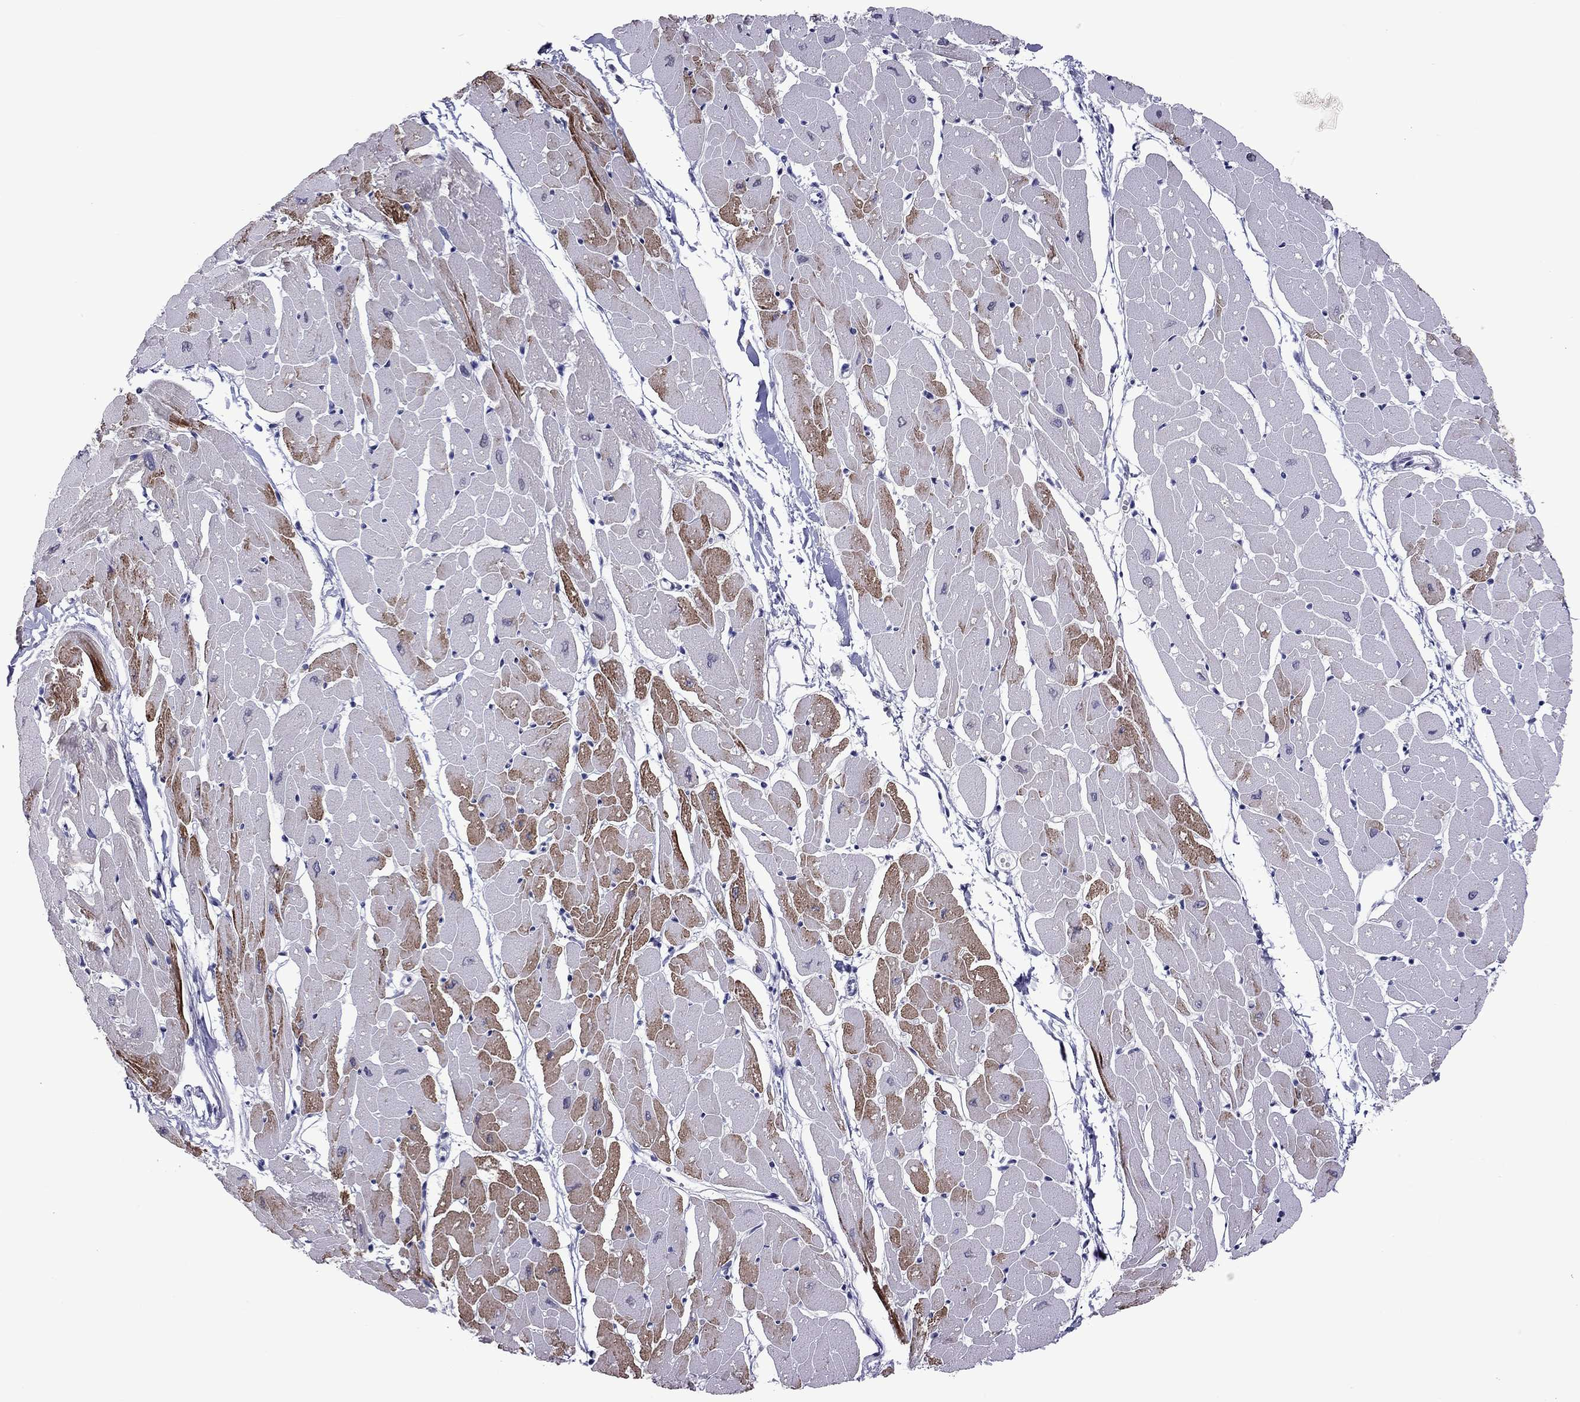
{"staining": {"intensity": "strong", "quantity": "25%-75%", "location": "cytoplasmic/membranous"}, "tissue": "heart muscle", "cell_type": "Cardiomyocytes", "image_type": "normal", "snomed": [{"axis": "morphology", "description": "Normal tissue, NOS"}, {"axis": "topography", "description": "Heart"}], "caption": "Cardiomyocytes demonstrate strong cytoplasmic/membranous staining in approximately 25%-75% of cells in benign heart muscle. (DAB IHC, brown staining for protein, blue staining for nuclei).", "gene": "PPP1R3A", "patient": {"sex": "male", "age": 57}}